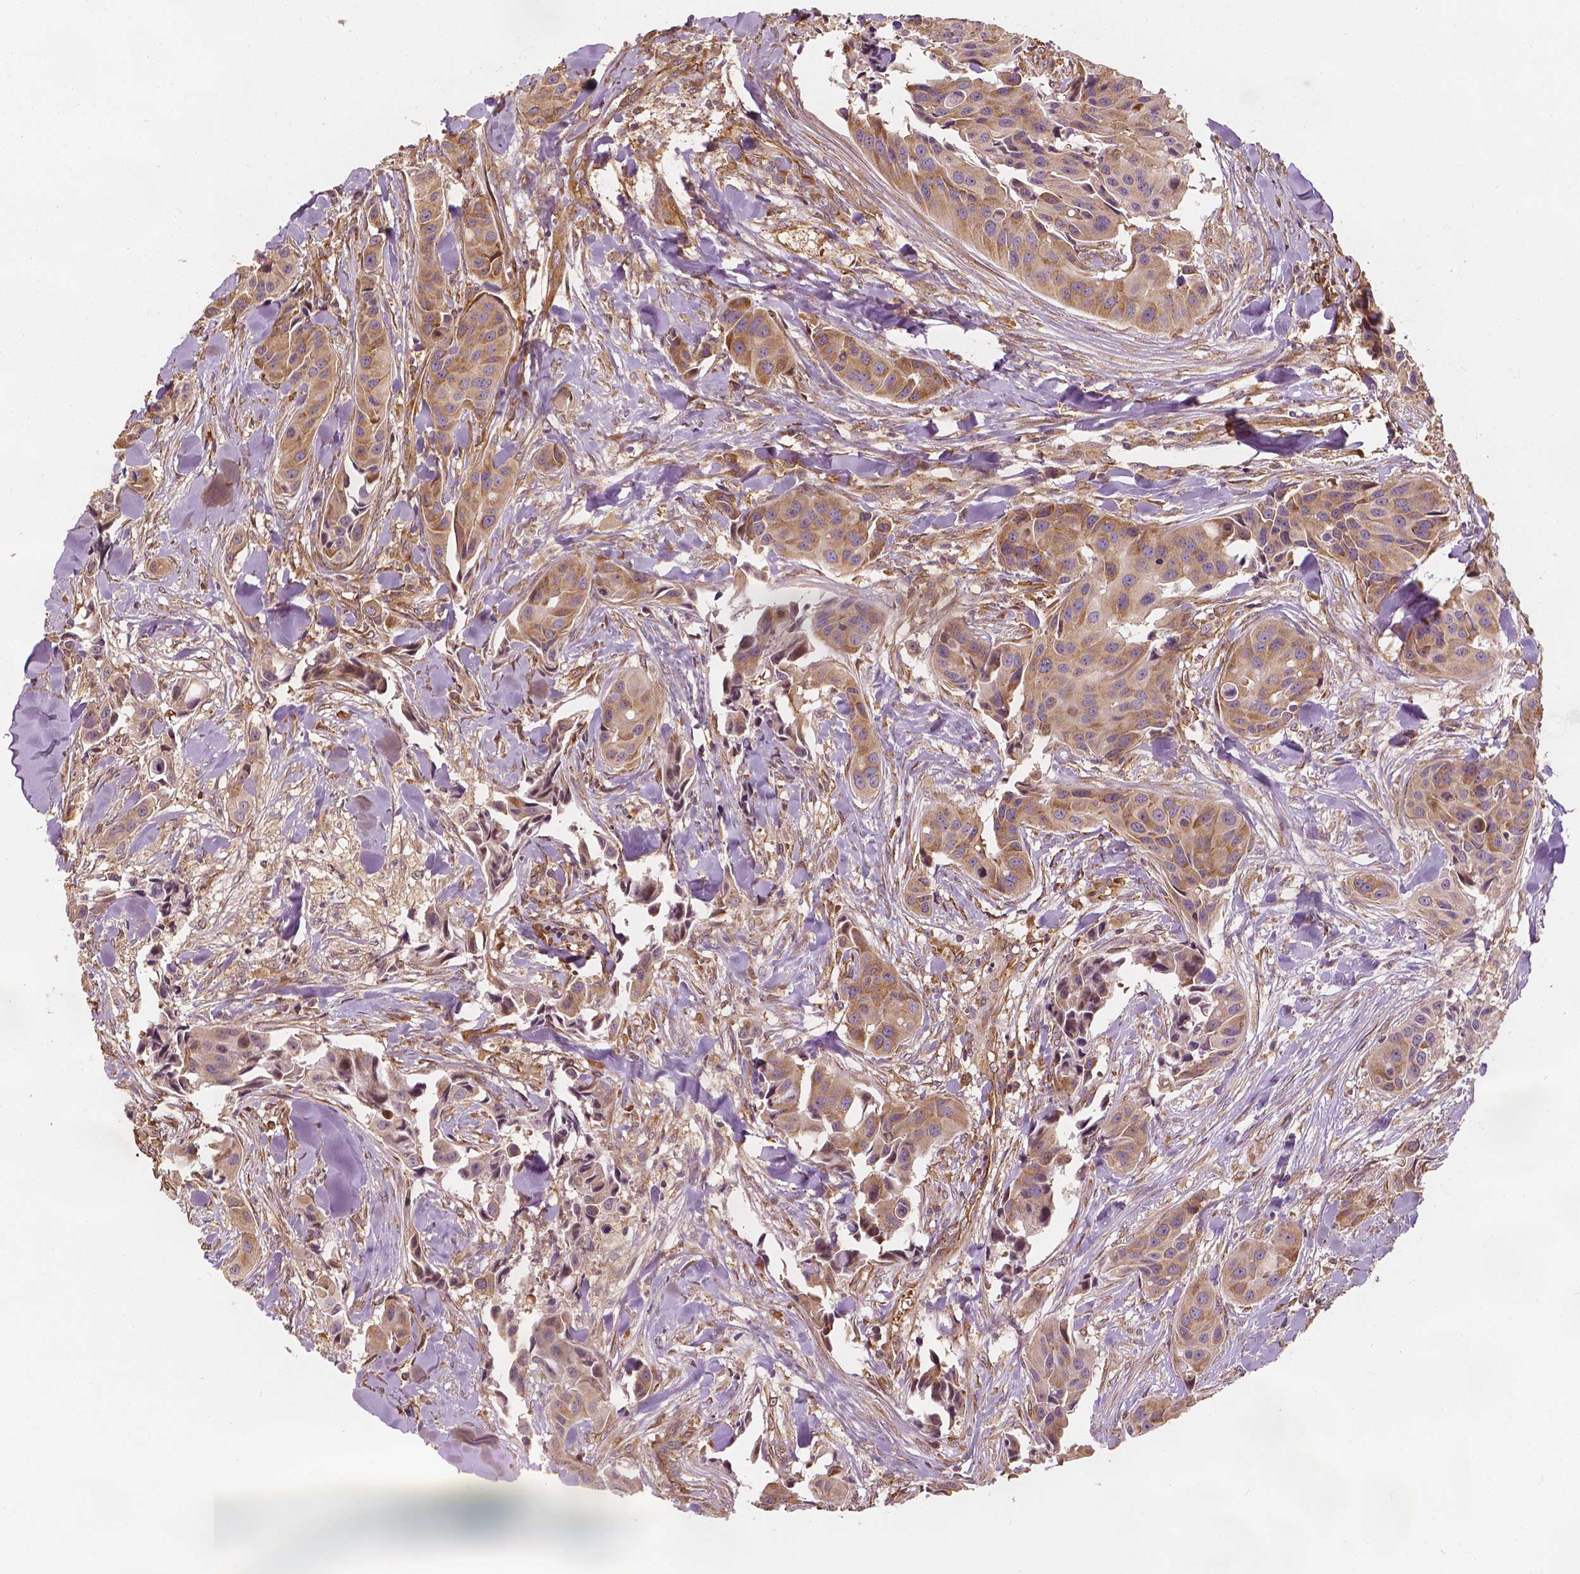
{"staining": {"intensity": "moderate", "quantity": ">75%", "location": "cytoplasmic/membranous"}, "tissue": "head and neck cancer", "cell_type": "Tumor cells", "image_type": "cancer", "snomed": [{"axis": "morphology", "description": "Adenocarcinoma, NOS"}, {"axis": "topography", "description": "Head-Neck"}], "caption": "This micrograph reveals head and neck cancer (adenocarcinoma) stained with immunohistochemistry to label a protein in brown. The cytoplasmic/membranous of tumor cells show moderate positivity for the protein. Nuclei are counter-stained blue.", "gene": "G3BP1", "patient": {"sex": "male", "age": 76}}